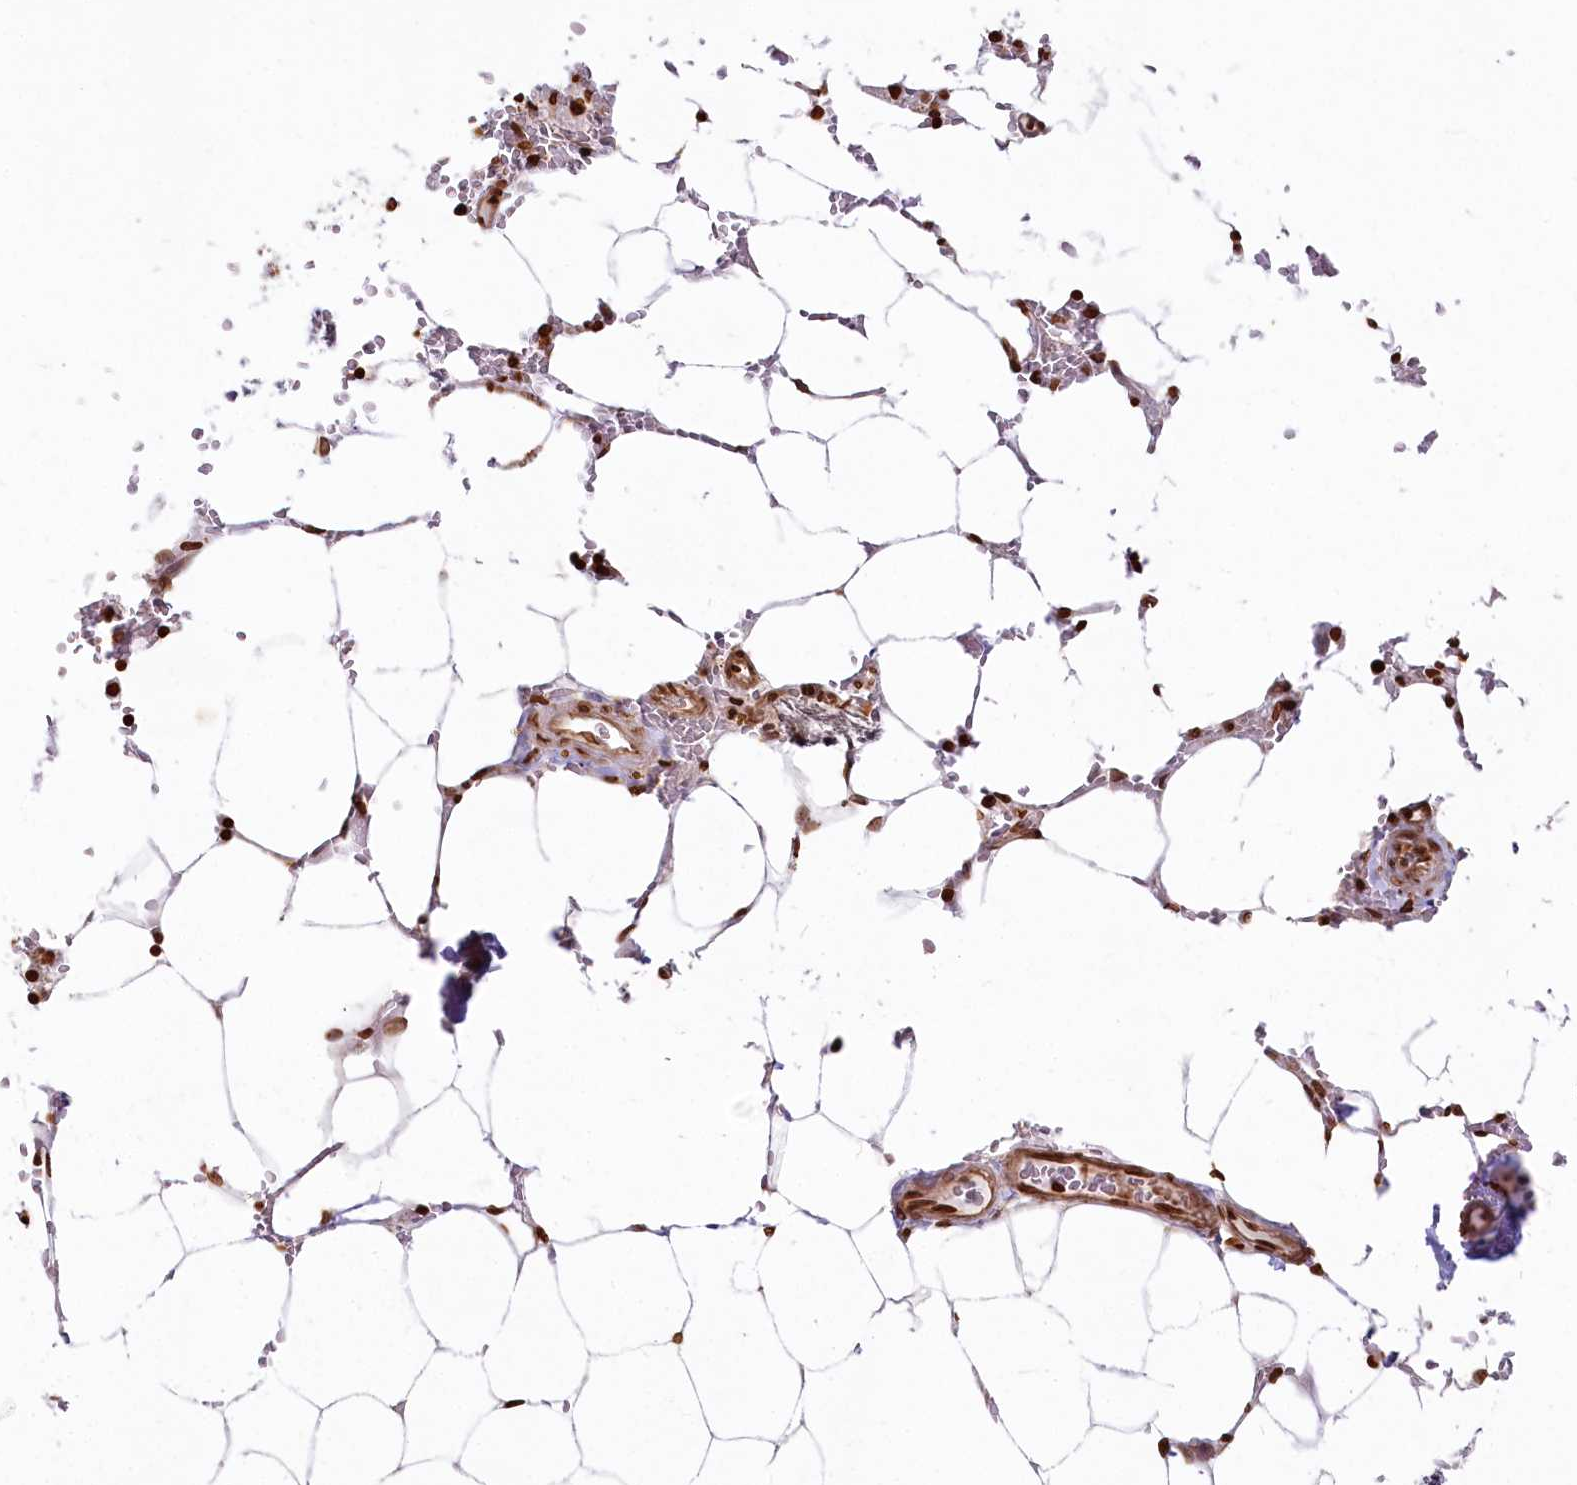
{"staining": {"intensity": "moderate", "quantity": ">75%", "location": "nuclear"}, "tissue": "bone marrow", "cell_type": "Hematopoietic cells", "image_type": "normal", "snomed": [{"axis": "morphology", "description": "Normal tissue, NOS"}, {"axis": "topography", "description": "Bone marrow"}], "caption": "The photomicrograph displays a brown stain indicating the presence of a protein in the nuclear of hematopoietic cells in bone marrow. (IHC, brightfield microscopy, high magnification).", "gene": "FAM13A", "patient": {"sex": "male", "age": 70}}